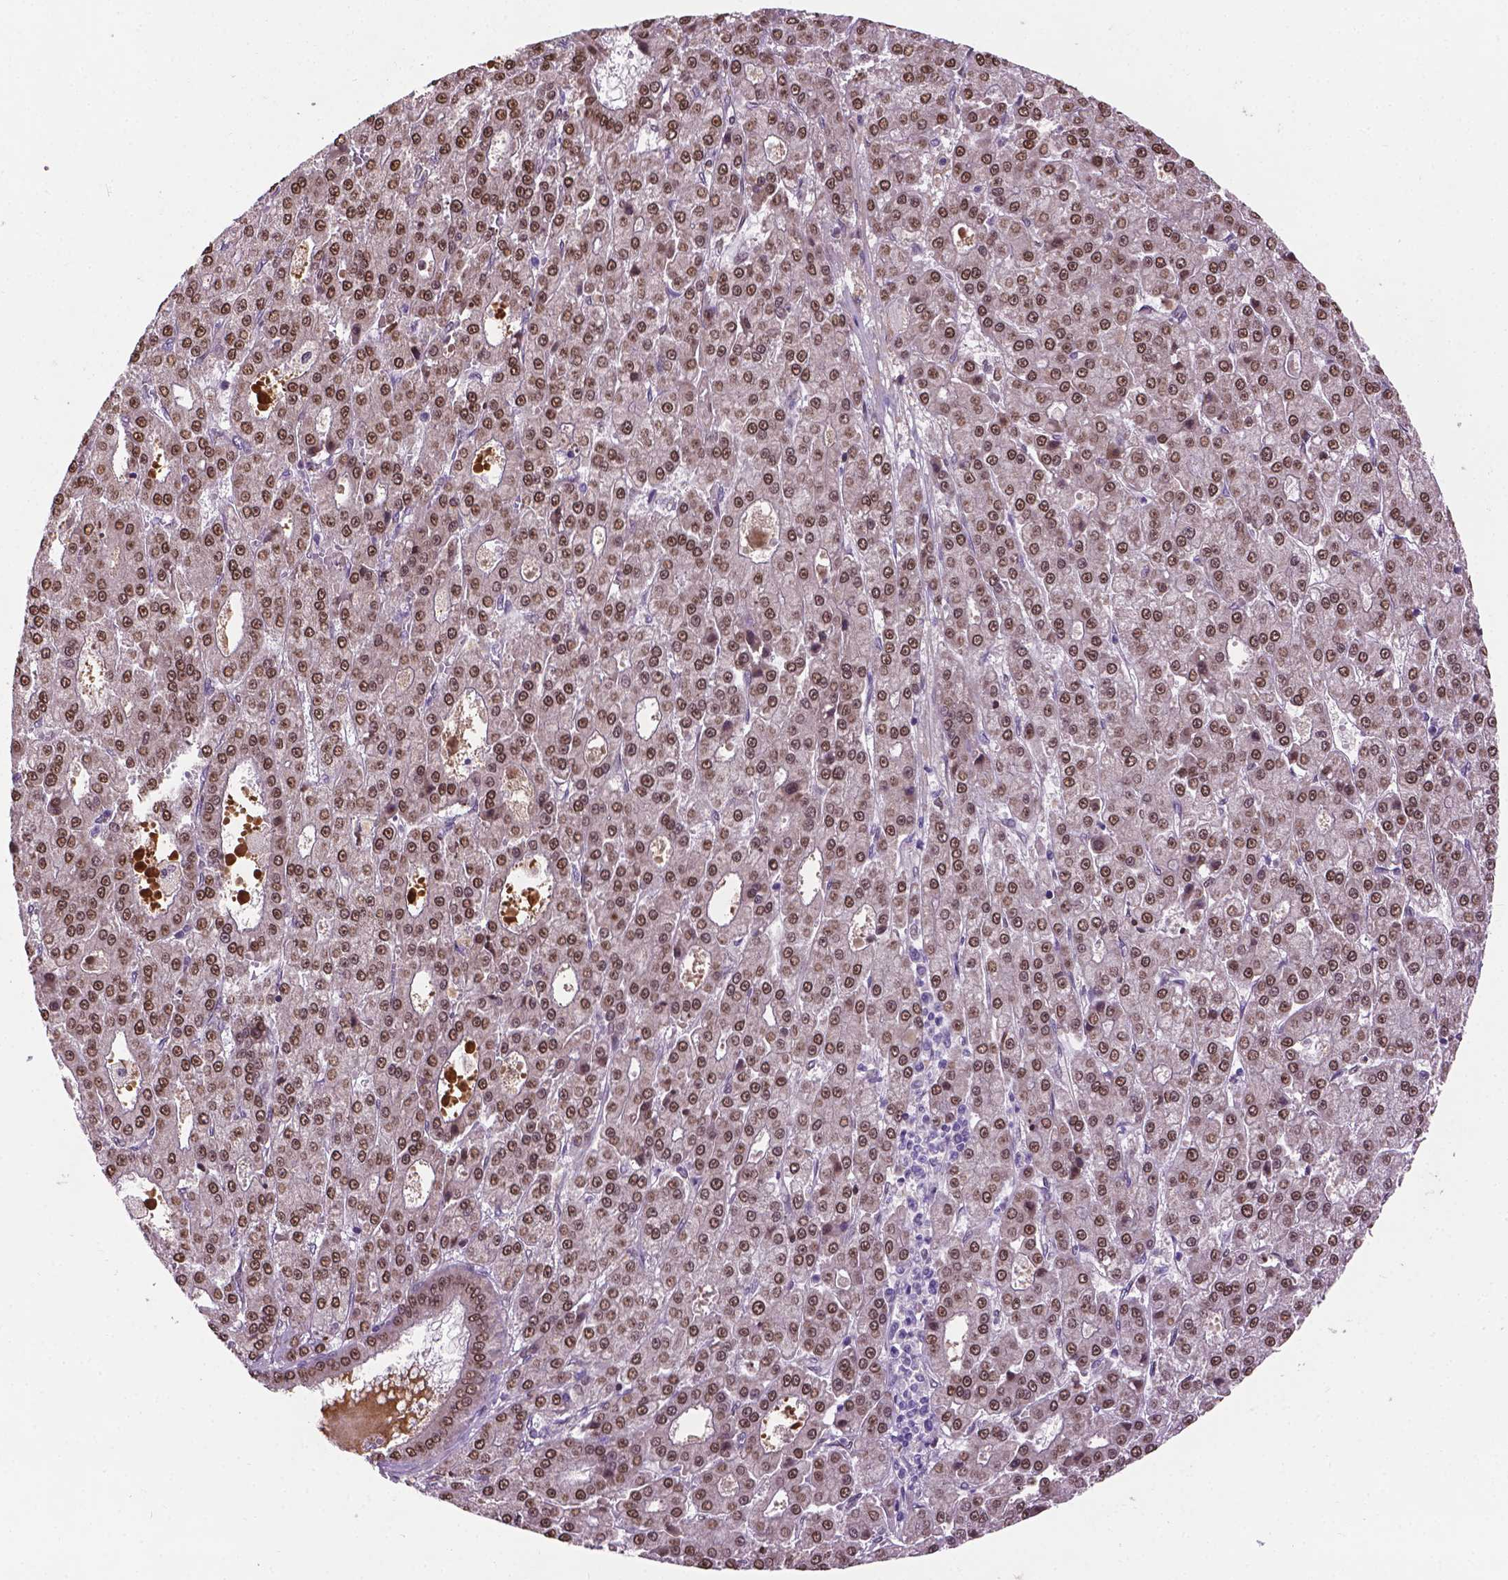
{"staining": {"intensity": "moderate", "quantity": ">75%", "location": "nuclear"}, "tissue": "liver cancer", "cell_type": "Tumor cells", "image_type": "cancer", "snomed": [{"axis": "morphology", "description": "Carcinoma, Hepatocellular, NOS"}, {"axis": "topography", "description": "Liver"}], "caption": "Human liver hepatocellular carcinoma stained with a brown dye reveals moderate nuclear positive staining in approximately >75% of tumor cells.", "gene": "IRF6", "patient": {"sex": "male", "age": 70}}